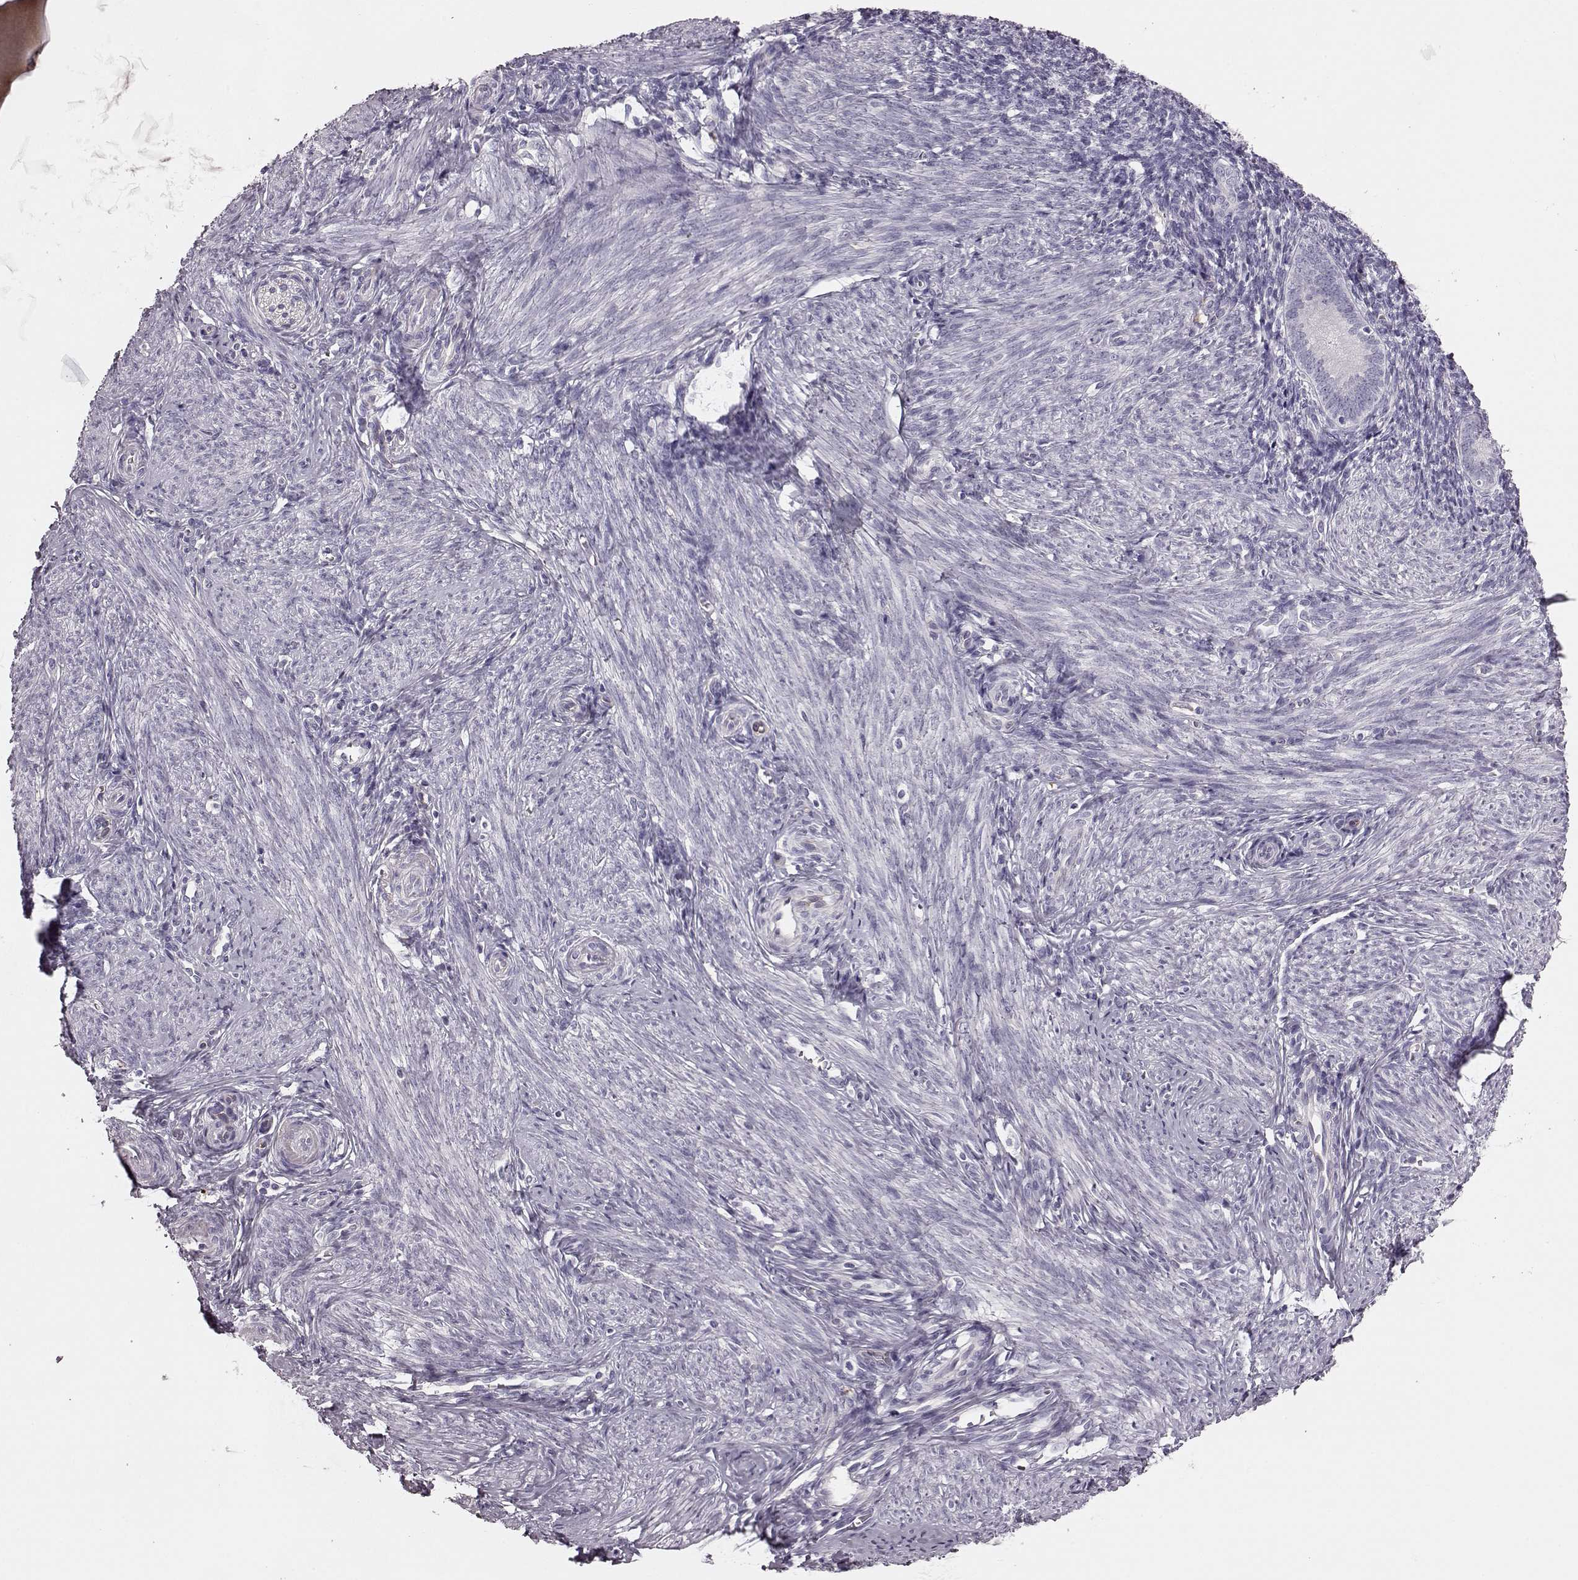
{"staining": {"intensity": "negative", "quantity": "none", "location": "none"}, "tissue": "endometrium", "cell_type": "Cells in endometrial stroma", "image_type": "normal", "snomed": [{"axis": "morphology", "description": "Normal tissue, NOS"}, {"axis": "topography", "description": "Endometrium"}], "caption": "Immunohistochemical staining of normal endometrium exhibits no significant positivity in cells in endometrial stroma.", "gene": "SNTG1", "patient": {"sex": "female", "age": 40}}